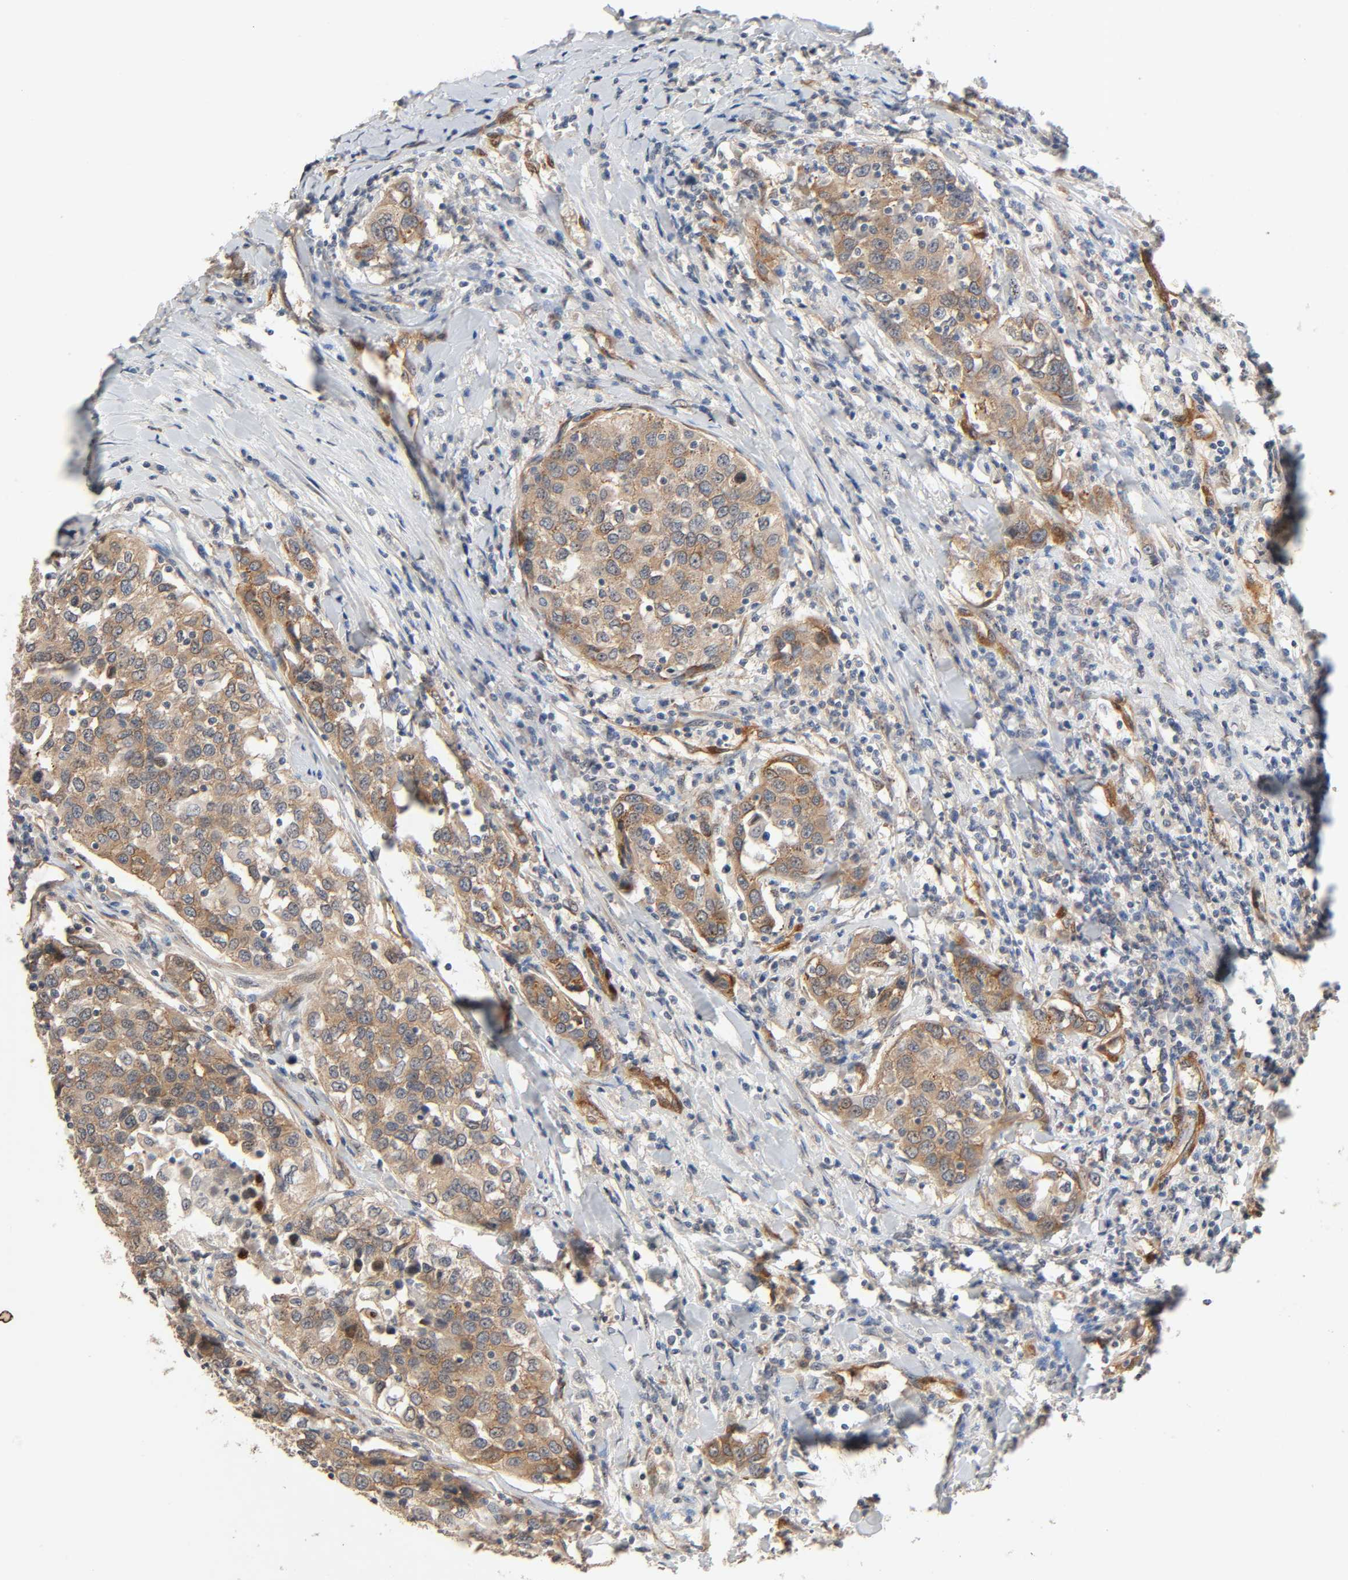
{"staining": {"intensity": "moderate", "quantity": "25%-75%", "location": "cytoplasmic/membranous"}, "tissue": "urothelial cancer", "cell_type": "Tumor cells", "image_type": "cancer", "snomed": [{"axis": "morphology", "description": "Urothelial carcinoma, High grade"}, {"axis": "topography", "description": "Urinary bladder"}], "caption": "High-grade urothelial carcinoma stained with a protein marker shows moderate staining in tumor cells.", "gene": "PTK2", "patient": {"sex": "female", "age": 80}}